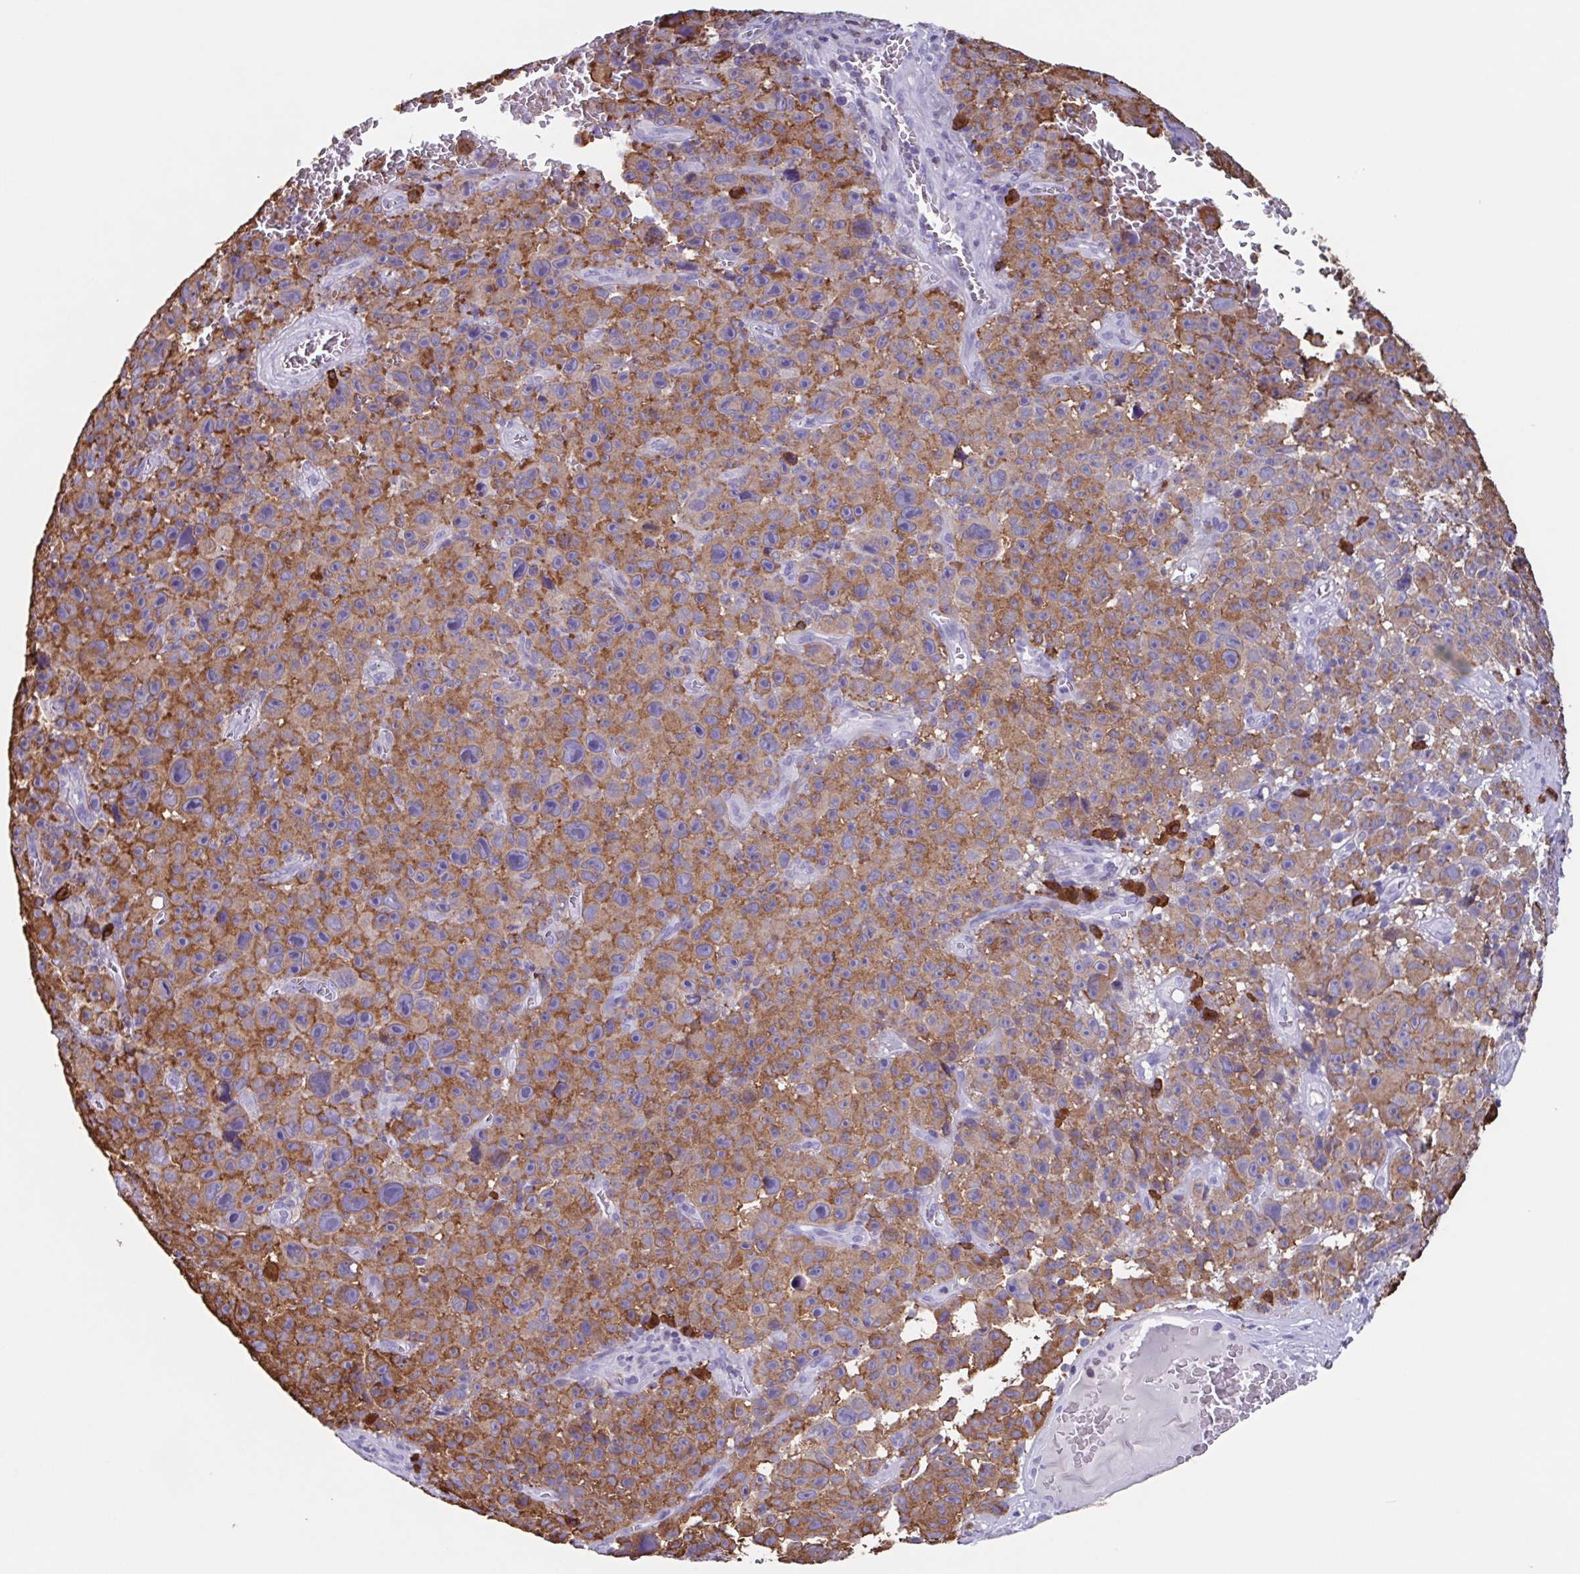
{"staining": {"intensity": "moderate", "quantity": ">75%", "location": "cytoplasmic/membranous"}, "tissue": "melanoma", "cell_type": "Tumor cells", "image_type": "cancer", "snomed": [{"axis": "morphology", "description": "Malignant melanoma, NOS"}, {"axis": "topography", "description": "Skin"}], "caption": "A brown stain highlights moderate cytoplasmic/membranous staining of a protein in malignant melanoma tumor cells.", "gene": "TPD52", "patient": {"sex": "female", "age": 82}}